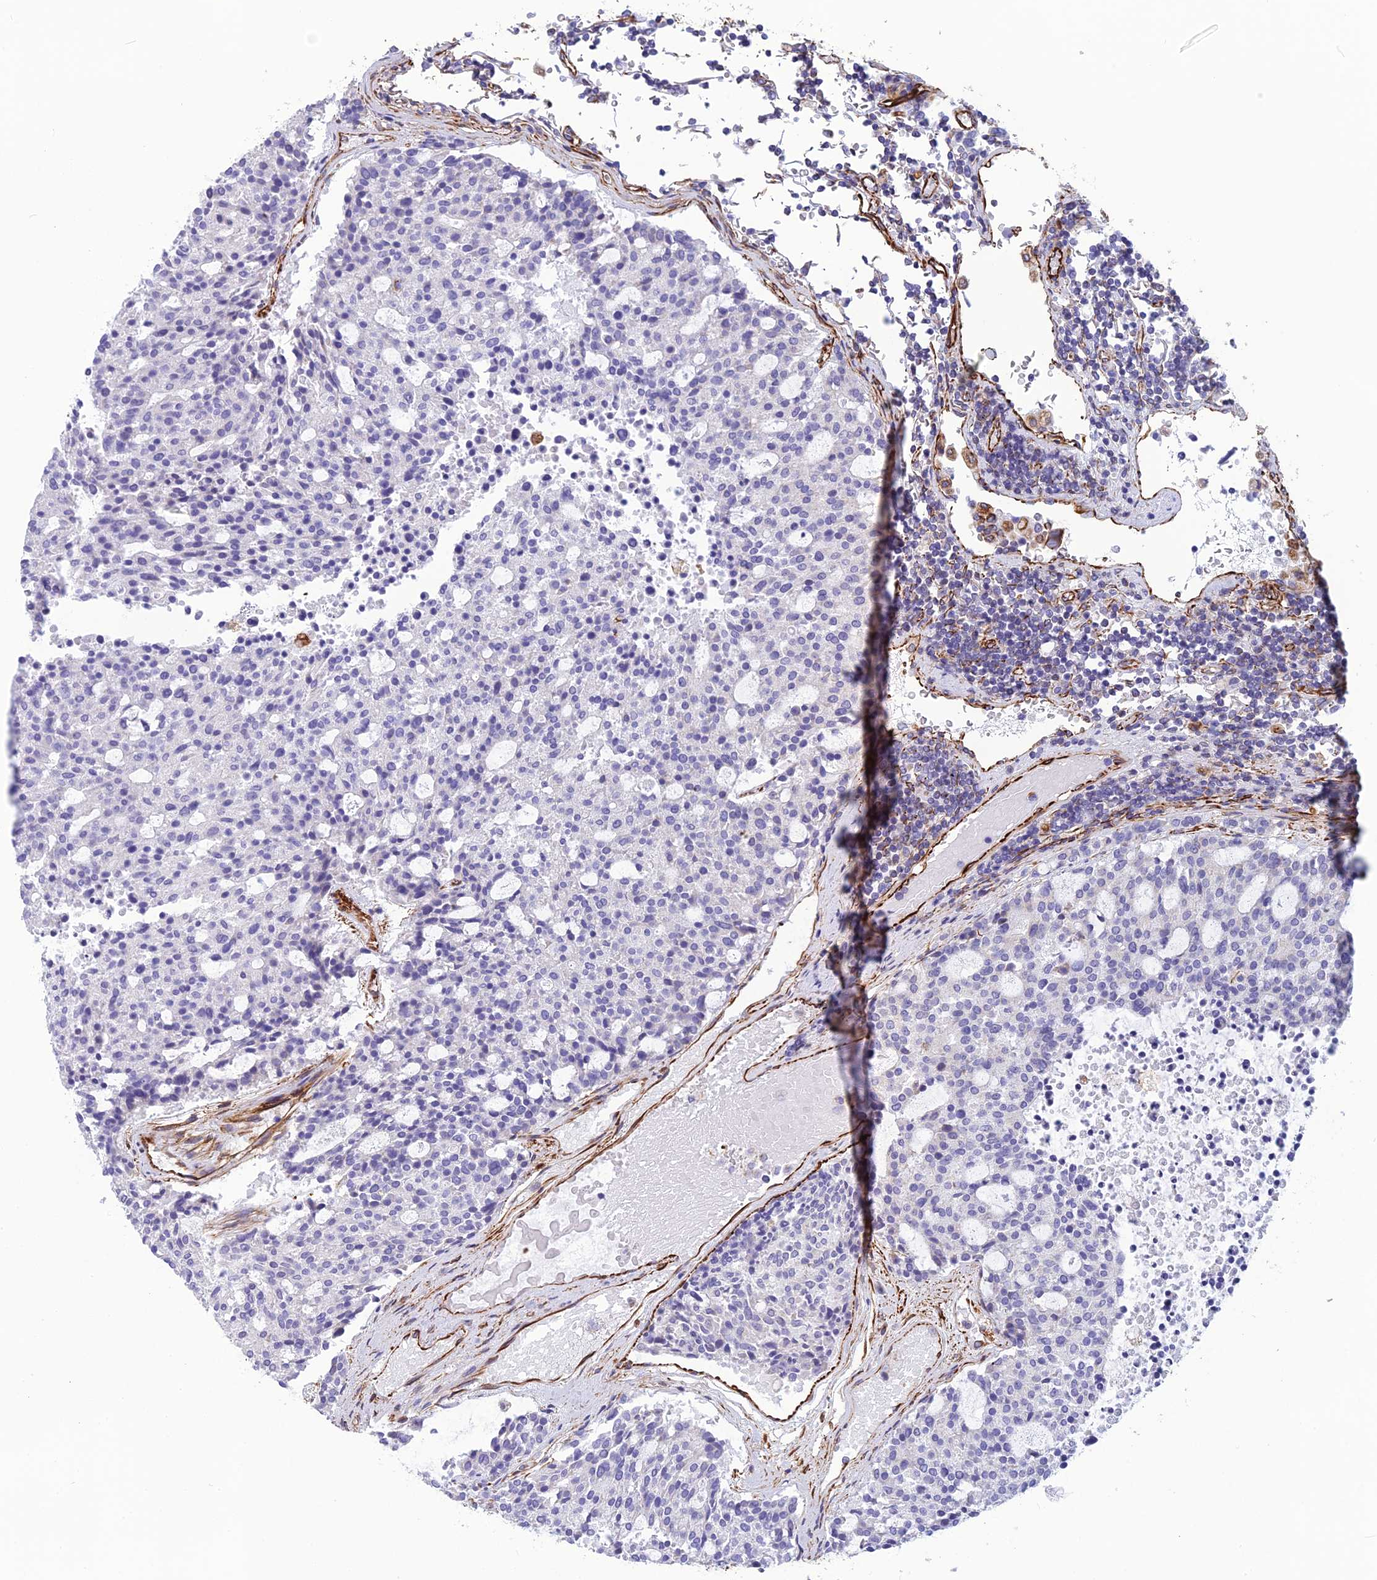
{"staining": {"intensity": "negative", "quantity": "none", "location": "none"}, "tissue": "carcinoid", "cell_type": "Tumor cells", "image_type": "cancer", "snomed": [{"axis": "morphology", "description": "Carcinoid, malignant, NOS"}, {"axis": "topography", "description": "Pancreas"}], "caption": "Immunohistochemistry micrograph of neoplastic tissue: carcinoid stained with DAB (3,3'-diaminobenzidine) demonstrates no significant protein positivity in tumor cells.", "gene": "FBXL20", "patient": {"sex": "female", "age": 54}}